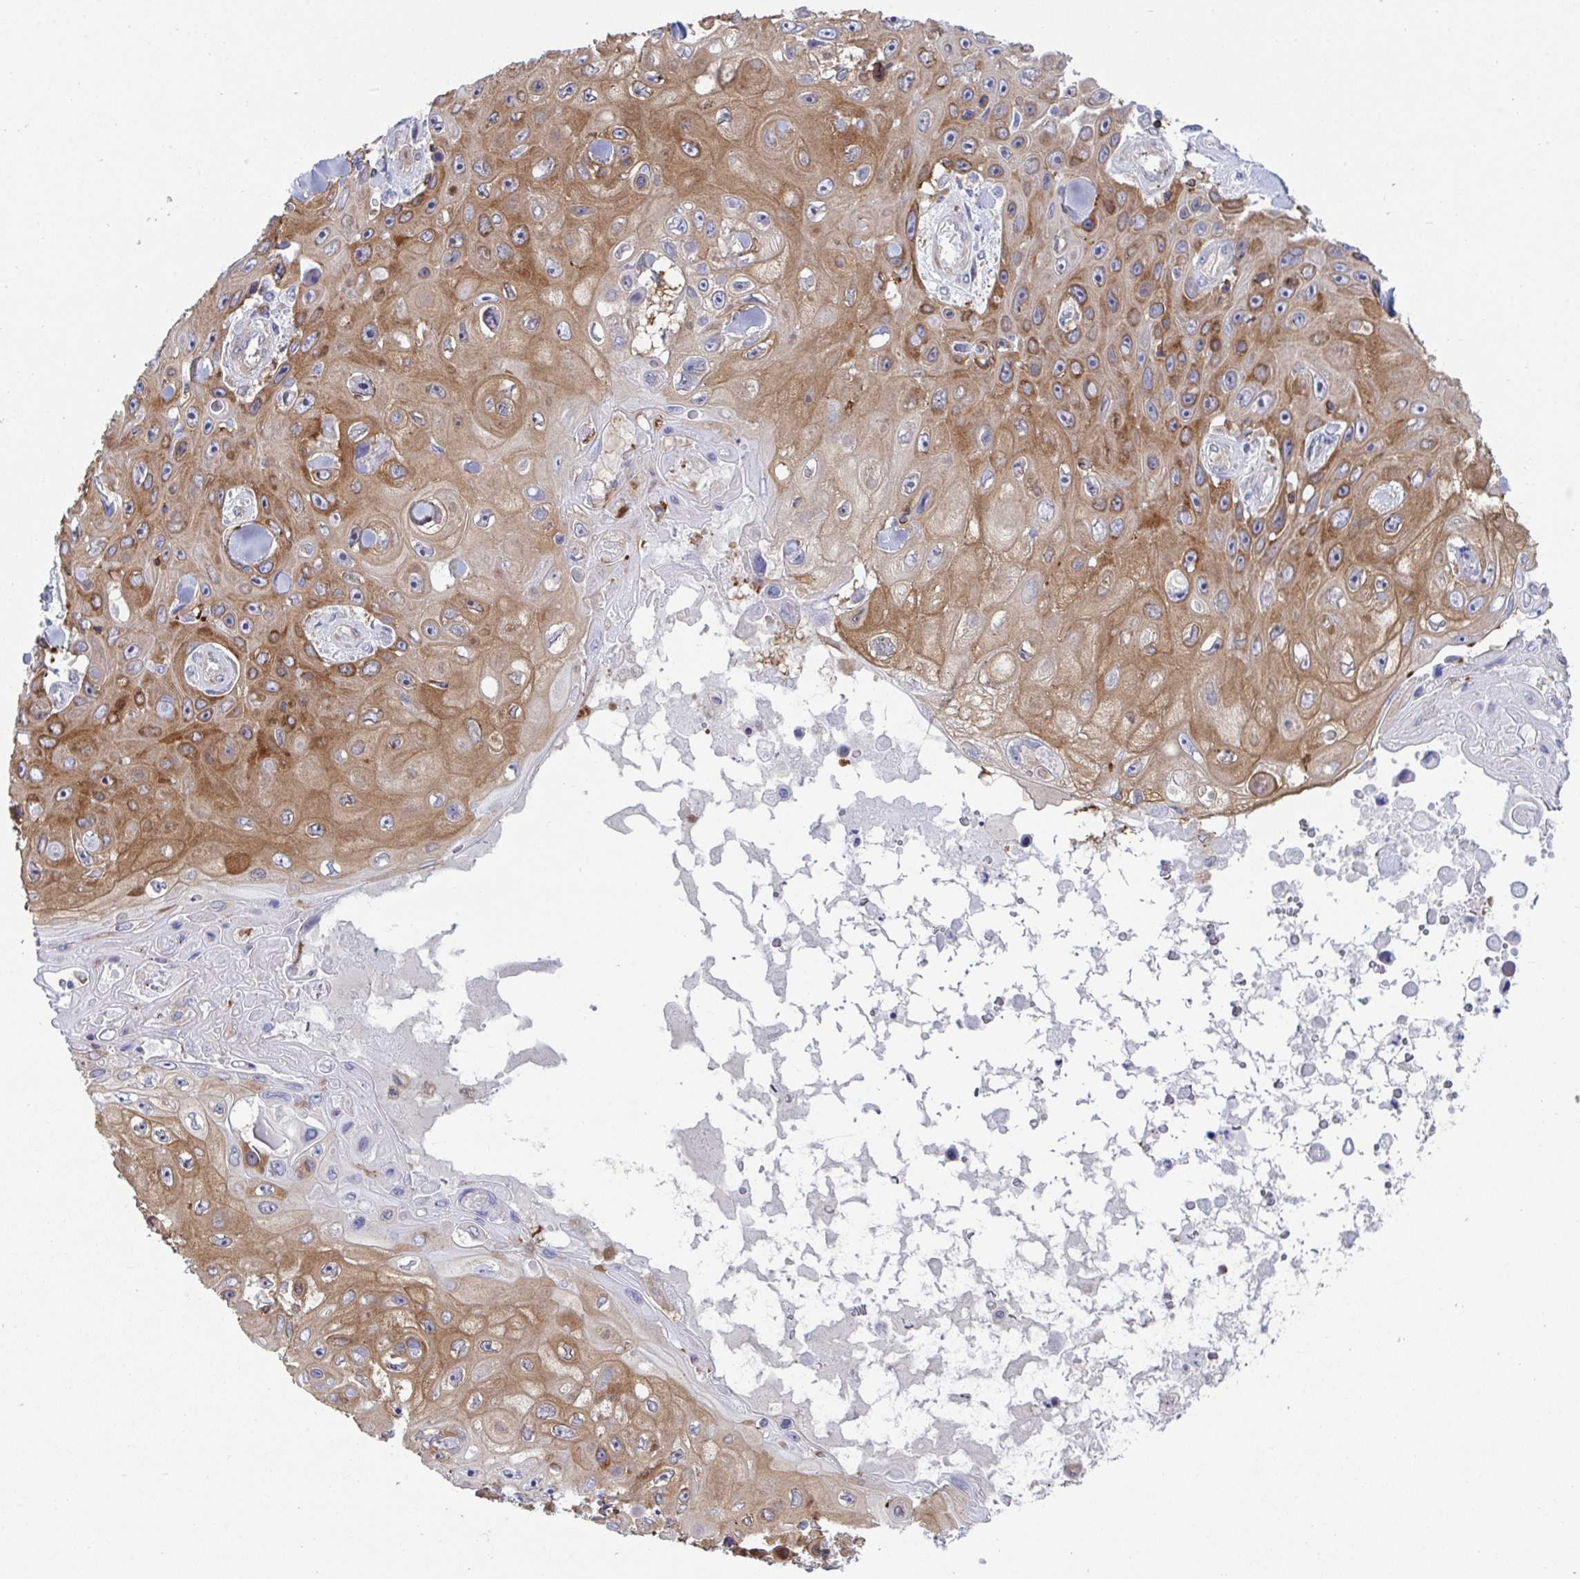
{"staining": {"intensity": "moderate", "quantity": ">75%", "location": "cytoplasmic/membranous"}, "tissue": "skin cancer", "cell_type": "Tumor cells", "image_type": "cancer", "snomed": [{"axis": "morphology", "description": "Squamous cell carcinoma, NOS"}, {"axis": "topography", "description": "Skin"}], "caption": "An immunohistochemistry photomicrograph of neoplastic tissue is shown. Protein staining in brown highlights moderate cytoplasmic/membranous positivity in squamous cell carcinoma (skin) within tumor cells.", "gene": "WNK1", "patient": {"sex": "male", "age": 82}}